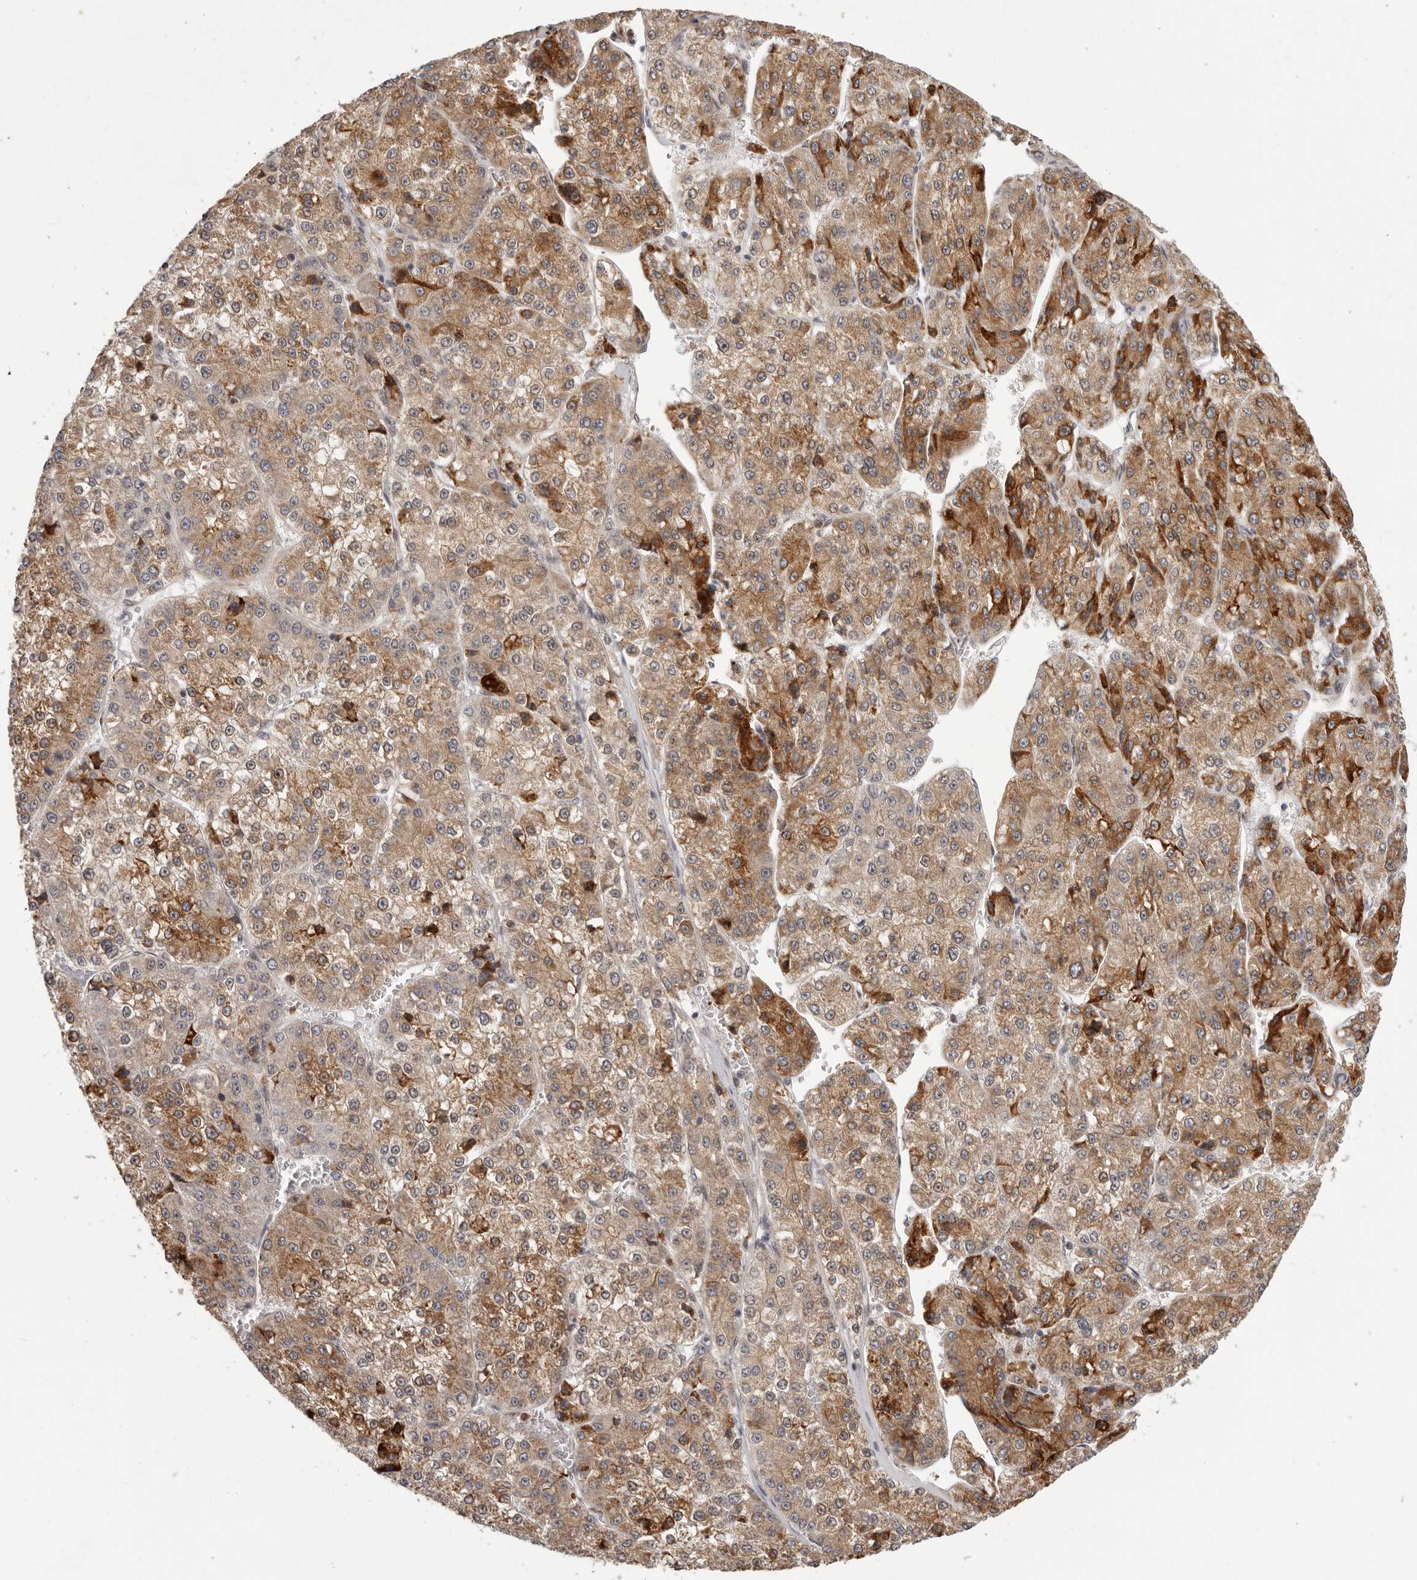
{"staining": {"intensity": "strong", "quantity": "25%-75%", "location": "cytoplasmic/membranous"}, "tissue": "liver cancer", "cell_type": "Tumor cells", "image_type": "cancer", "snomed": [{"axis": "morphology", "description": "Carcinoma, Hepatocellular, NOS"}, {"axis": "topography", "description": "Liver"}], "caption": "Strong cytoplasmic/membranous protein staining is seen in about 25%-75% of tumor cells in liver hepatocellular carcinoma. Using DAB (brown) and hematoxylin (blue) stains, captured at high magnification using brightfield microscopy.", "gene": "RNF2", "patient": {"sex": "female", "age": 73}}